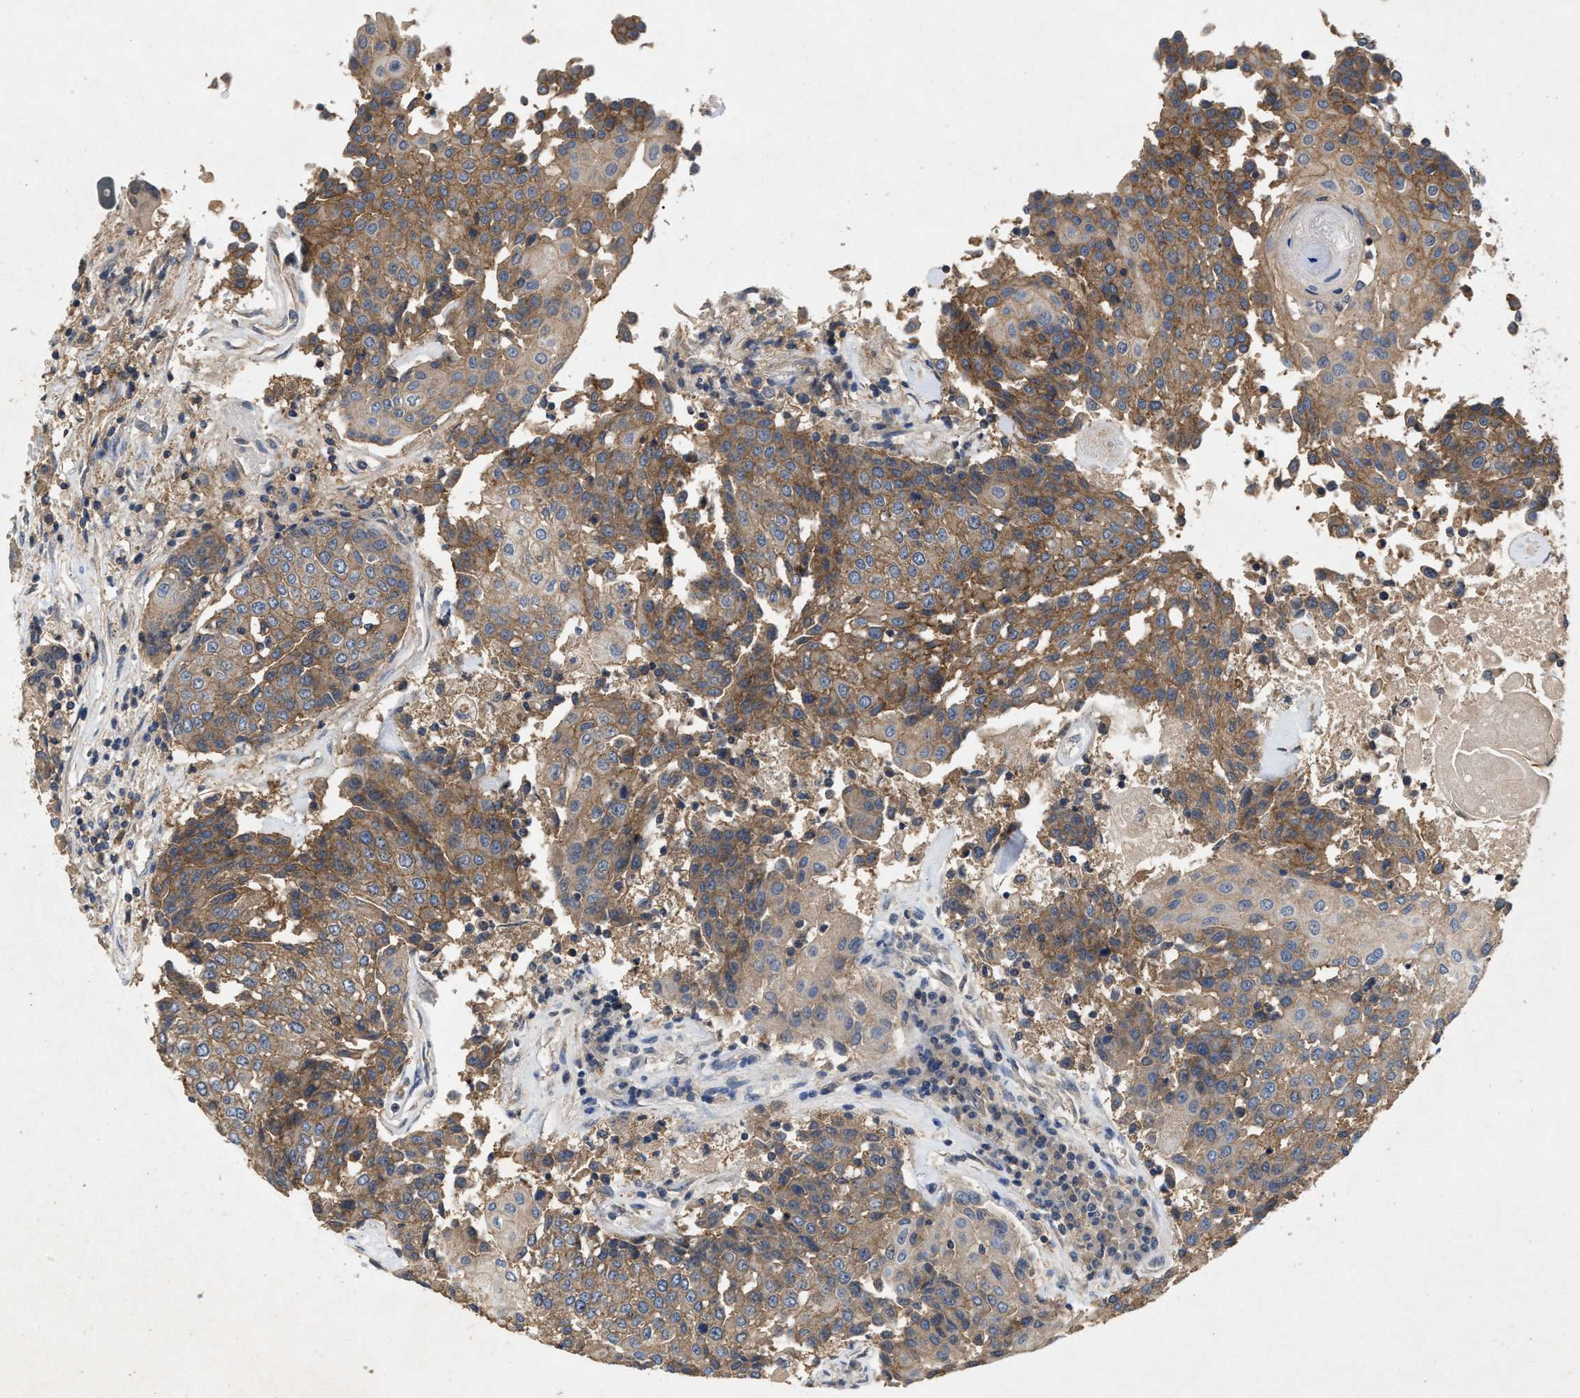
{"staining": {"intensity": "moderate", "quantity": ">75%", "location": "cytoplasmic/membranous"}, "tissue": "urothelial cancer", "cell_type": "Tumor cells", "image_type": "cancer", "snomed": [{"axis": "morphology", "description": "Urothelial carcinoma, High grade"}, {"axis": "topography", "description": "Urinary bladder"}], "caption": "Urothelial cancer stained with a brown dye exhibits moderate cytoplasmic/membranous positive positivity in about >75% of tumor cells.", "gene": "LPAR2", "patient": {"sex": "female", "age": 85}}